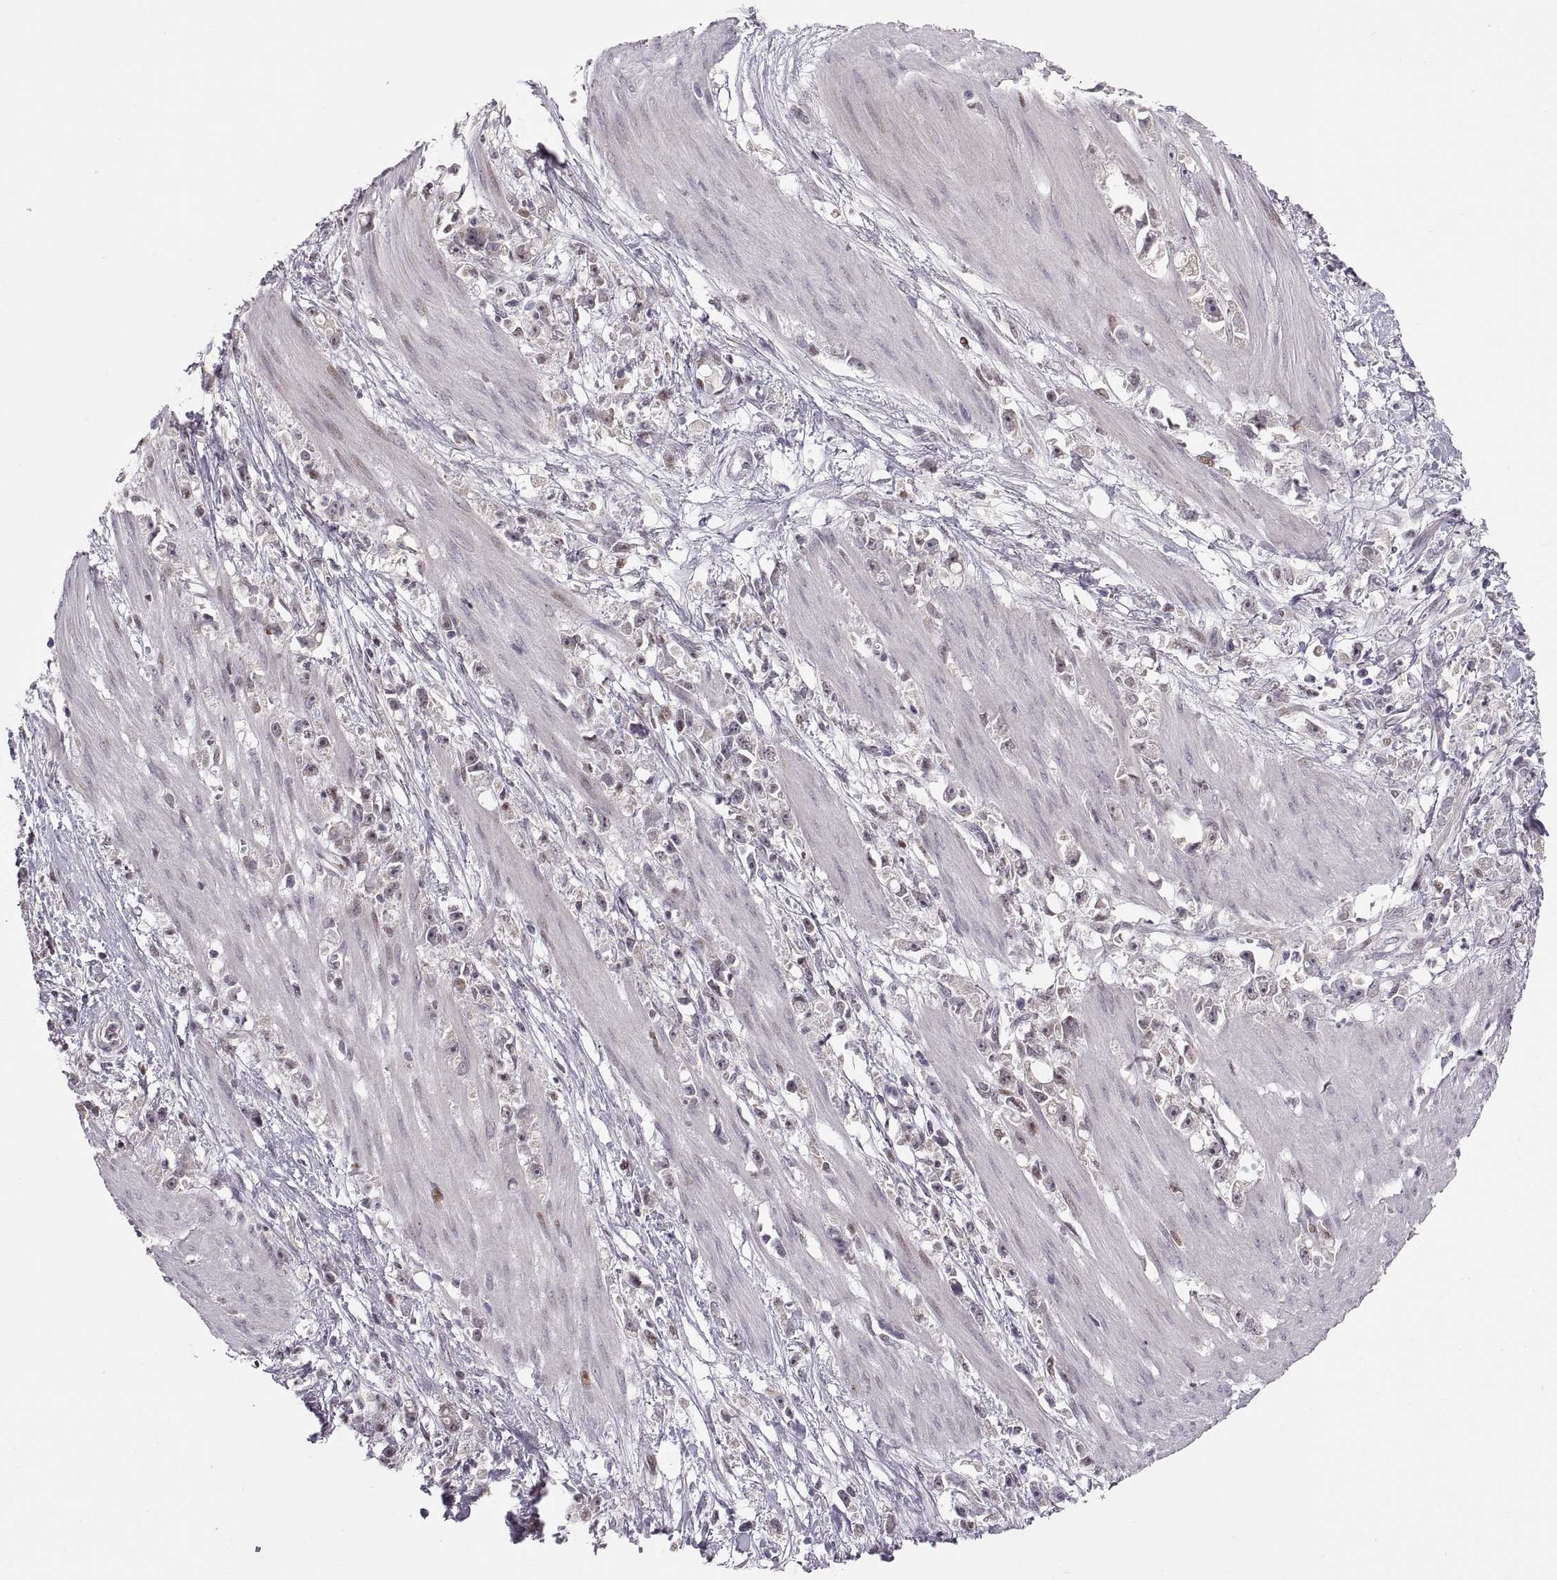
{"staining": {"intensity": "negative", "quantity": "none", "location": "none"}, "tissue": "stomach cancer", "cell_type": "Tumor cells", "image_type": "cancer", "snomed": [{"axis": "morphology", "description": "Adenocarcinoma, NOS"}, {"axis": "topography", "description": "Stomach"}], "caption": "This image is of stomach cancer stained with immunohistochemistry (IHC) to label a protein in brown with the nuclei are counter-stained blue. There is no positivity in tumor cells.", "gene": "SNAI1", "patient": {"sex": "female", "age": 59}}